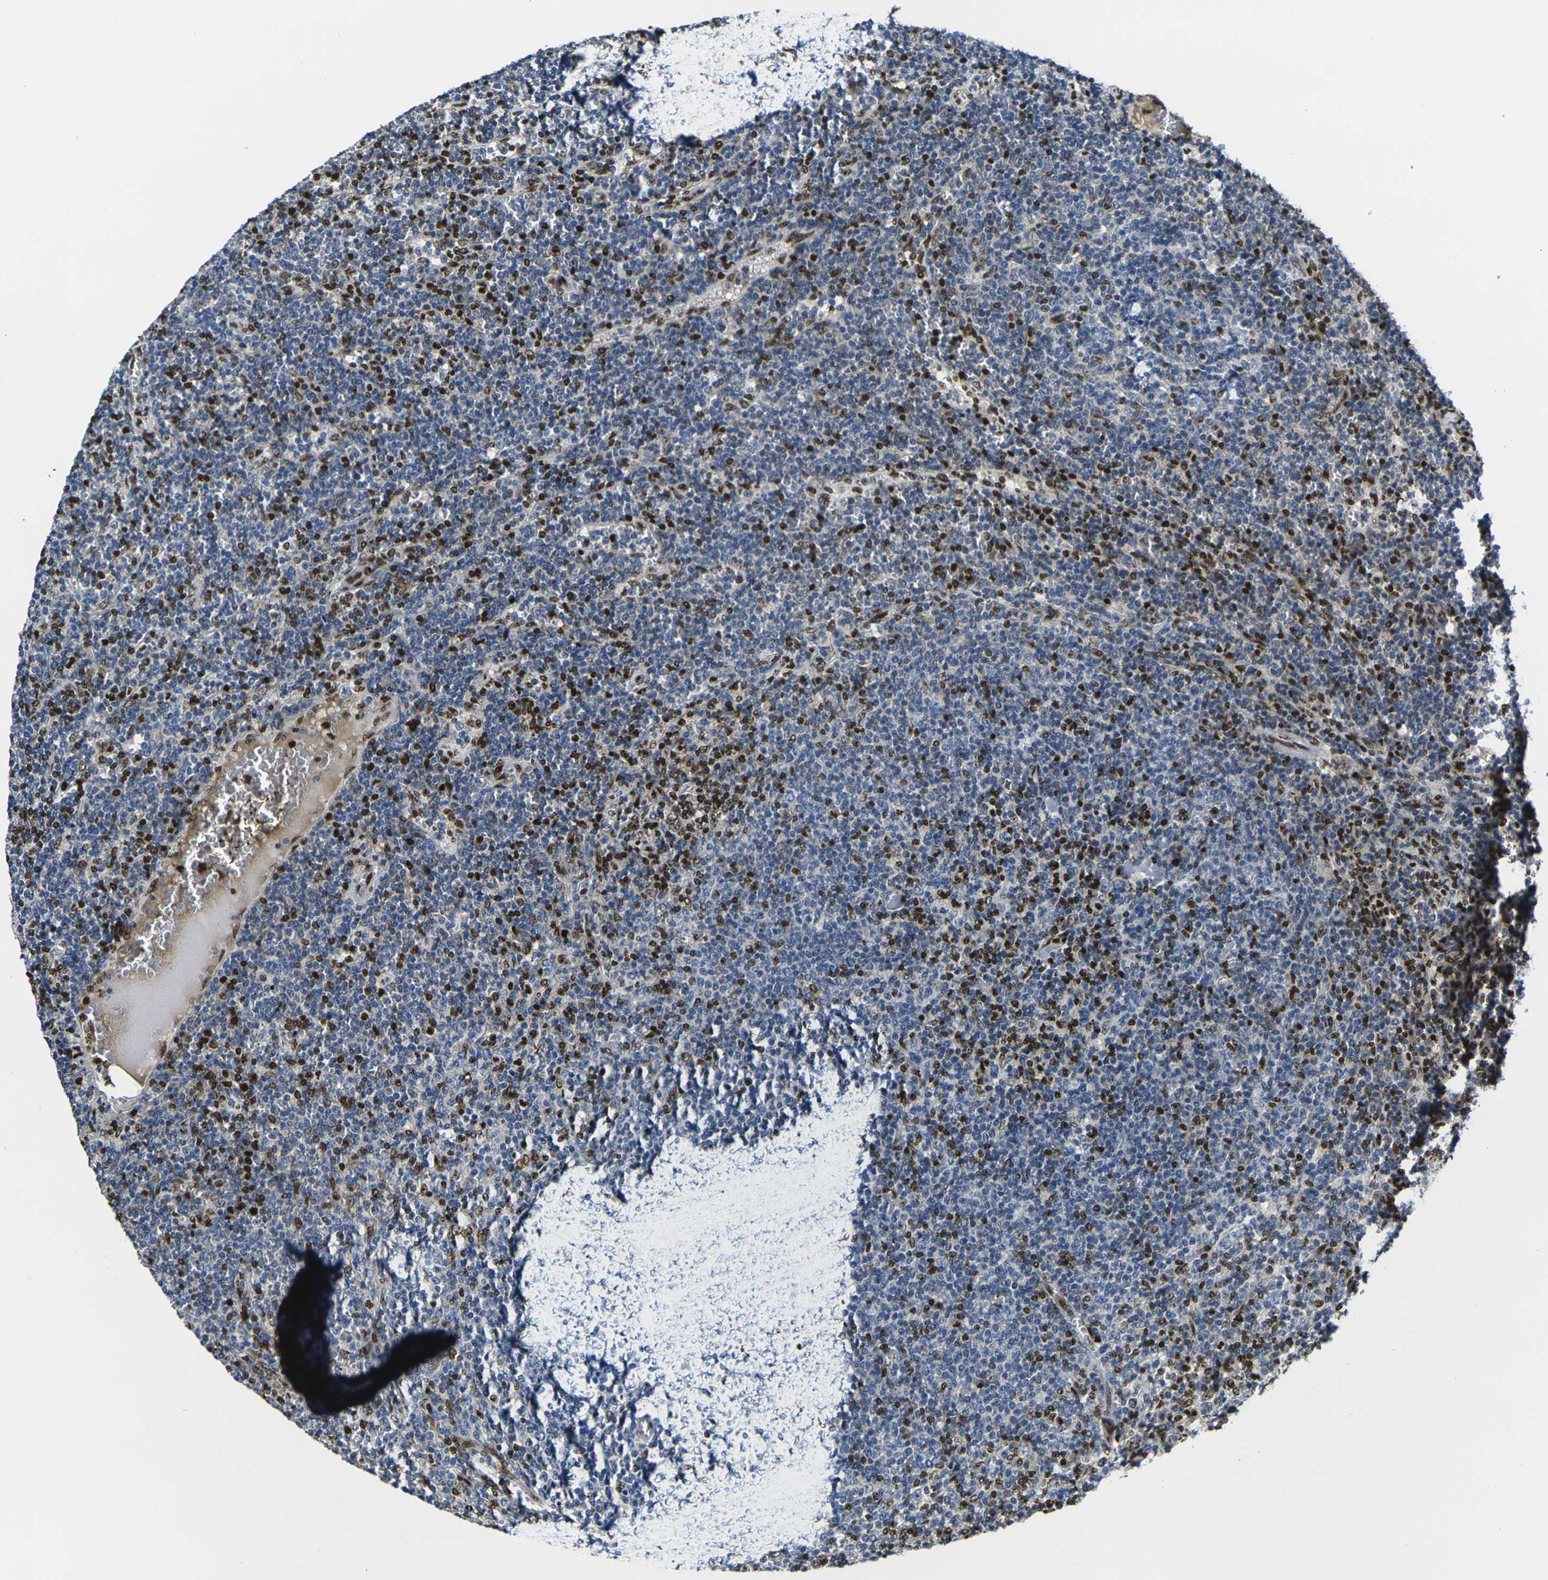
{"staining": {"intensity": "strong", "quantity": "25%-75%", "location": "nuclear"}, "tissue": "lymphoma", "cell_type": "Tumor cells", "image_type": "cancer", "snomed": [{"axis": "morphology", "description": "Malignant lymphoma, non-Hodgkin's type, Low grade"}, {"axis": "topography", "description": "Spleen"}], "caption": "IHC of human lymphoma displays high levels of strong nuclear staining in about 25%-75% of tumor cells. (Stains: DAB in brown, nuclei in blue, Microscopy: brightfield microscopy at high magnification).", "gene": "H1-10", "patient": {"sex": "female", "age": 50}}